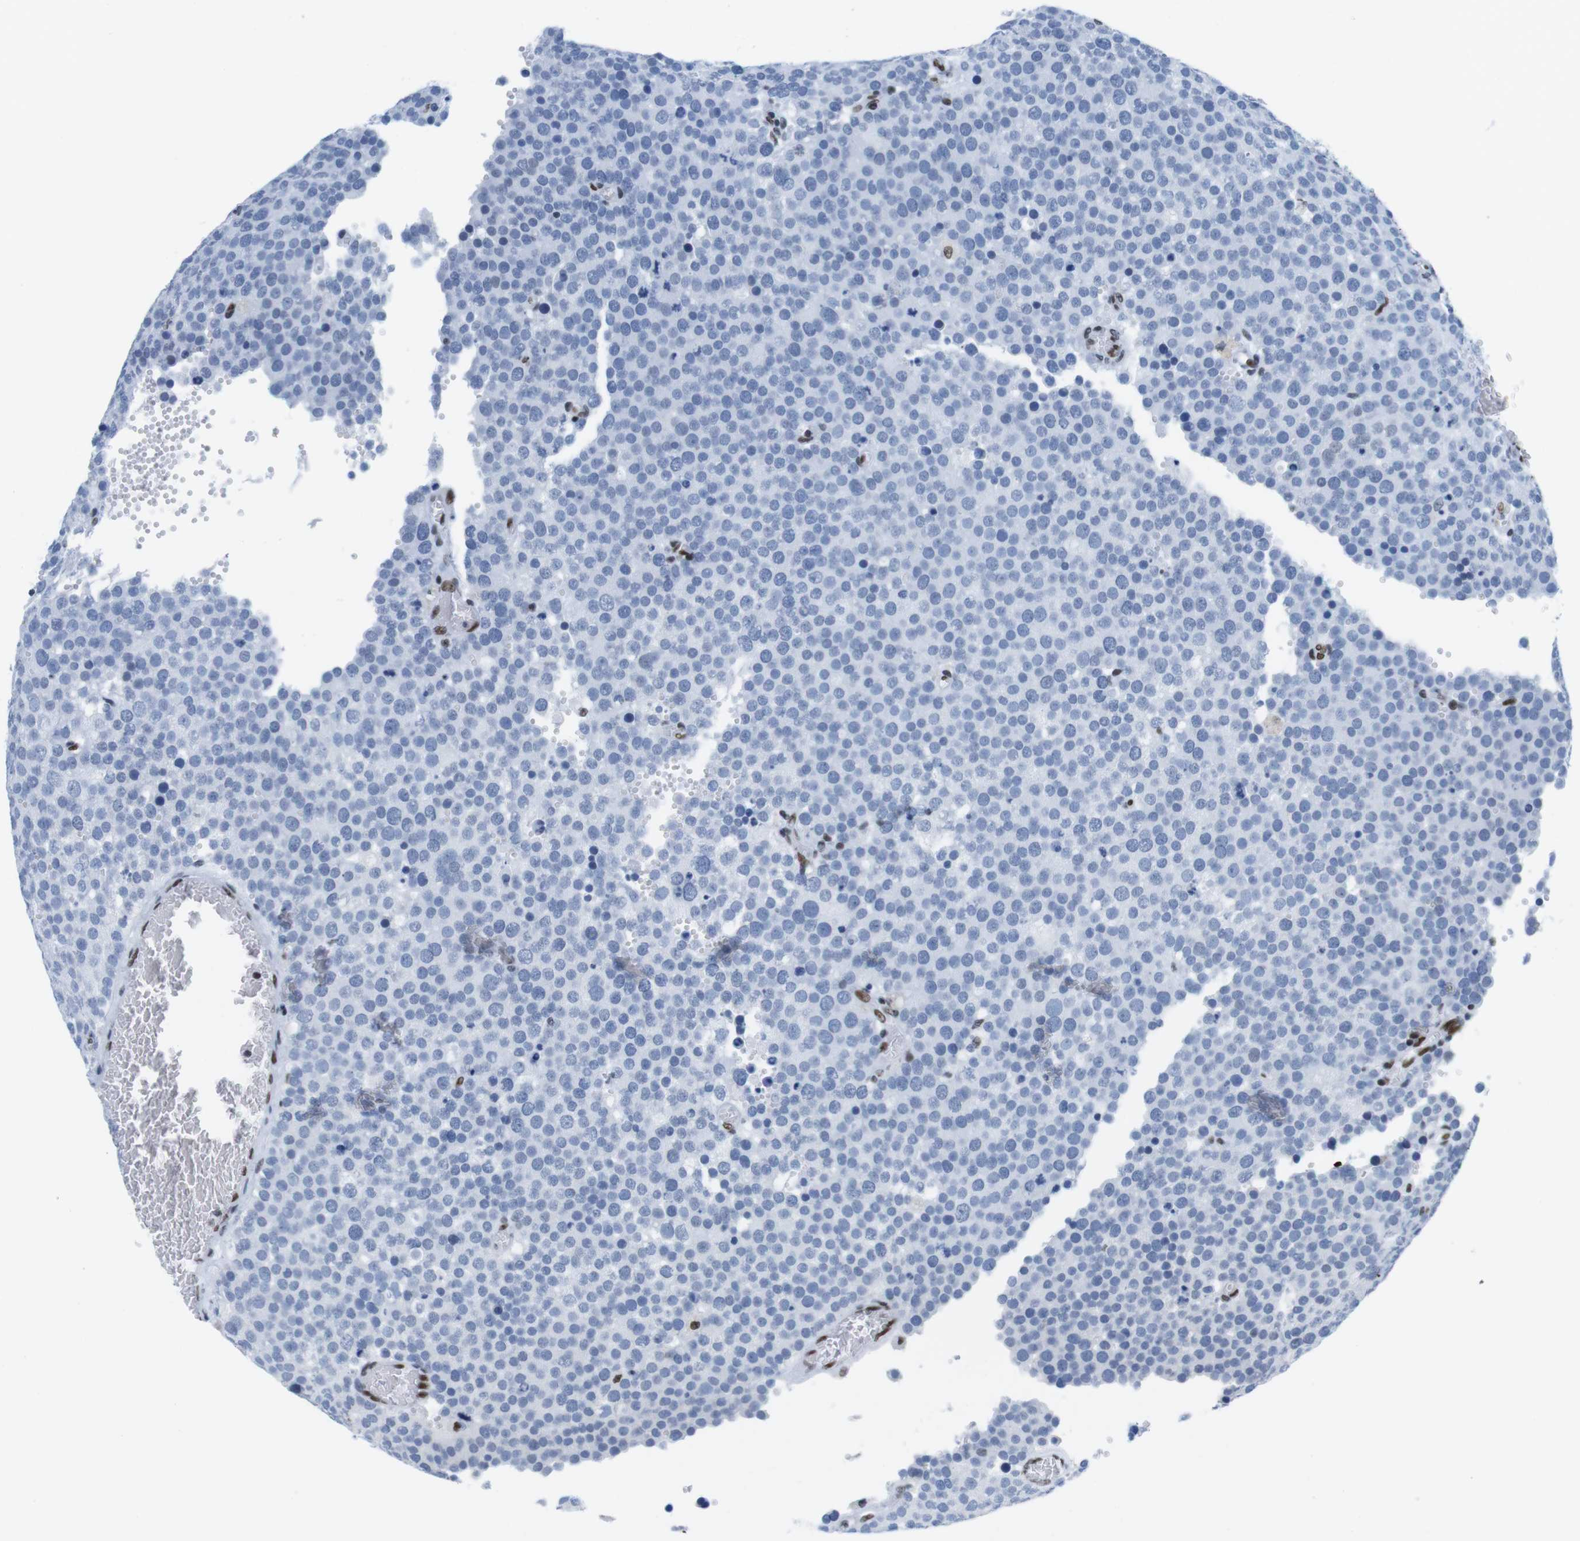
{"staining": {"intensity": "negative", "quantity": "none", "location": "none"}, "tissue": "testis cancer", "cell_type": "Tumor cells", "image_type": "cancer", "snomed": [{"axis": "morphology", "description": "Normal tissue, NOS"}, {"axis": "morphology", "description": "Seminoma, NOS"}, {"axis": "topography", "description": "Testis"}], "caption": "High power microscopy image of an immunohistochemistry (IHC) image of testis cancer (seminoma), revealing no significant expression in tumor cells.", "gene": "IFI16", "patient": {"sex": "male", "age": 71}}